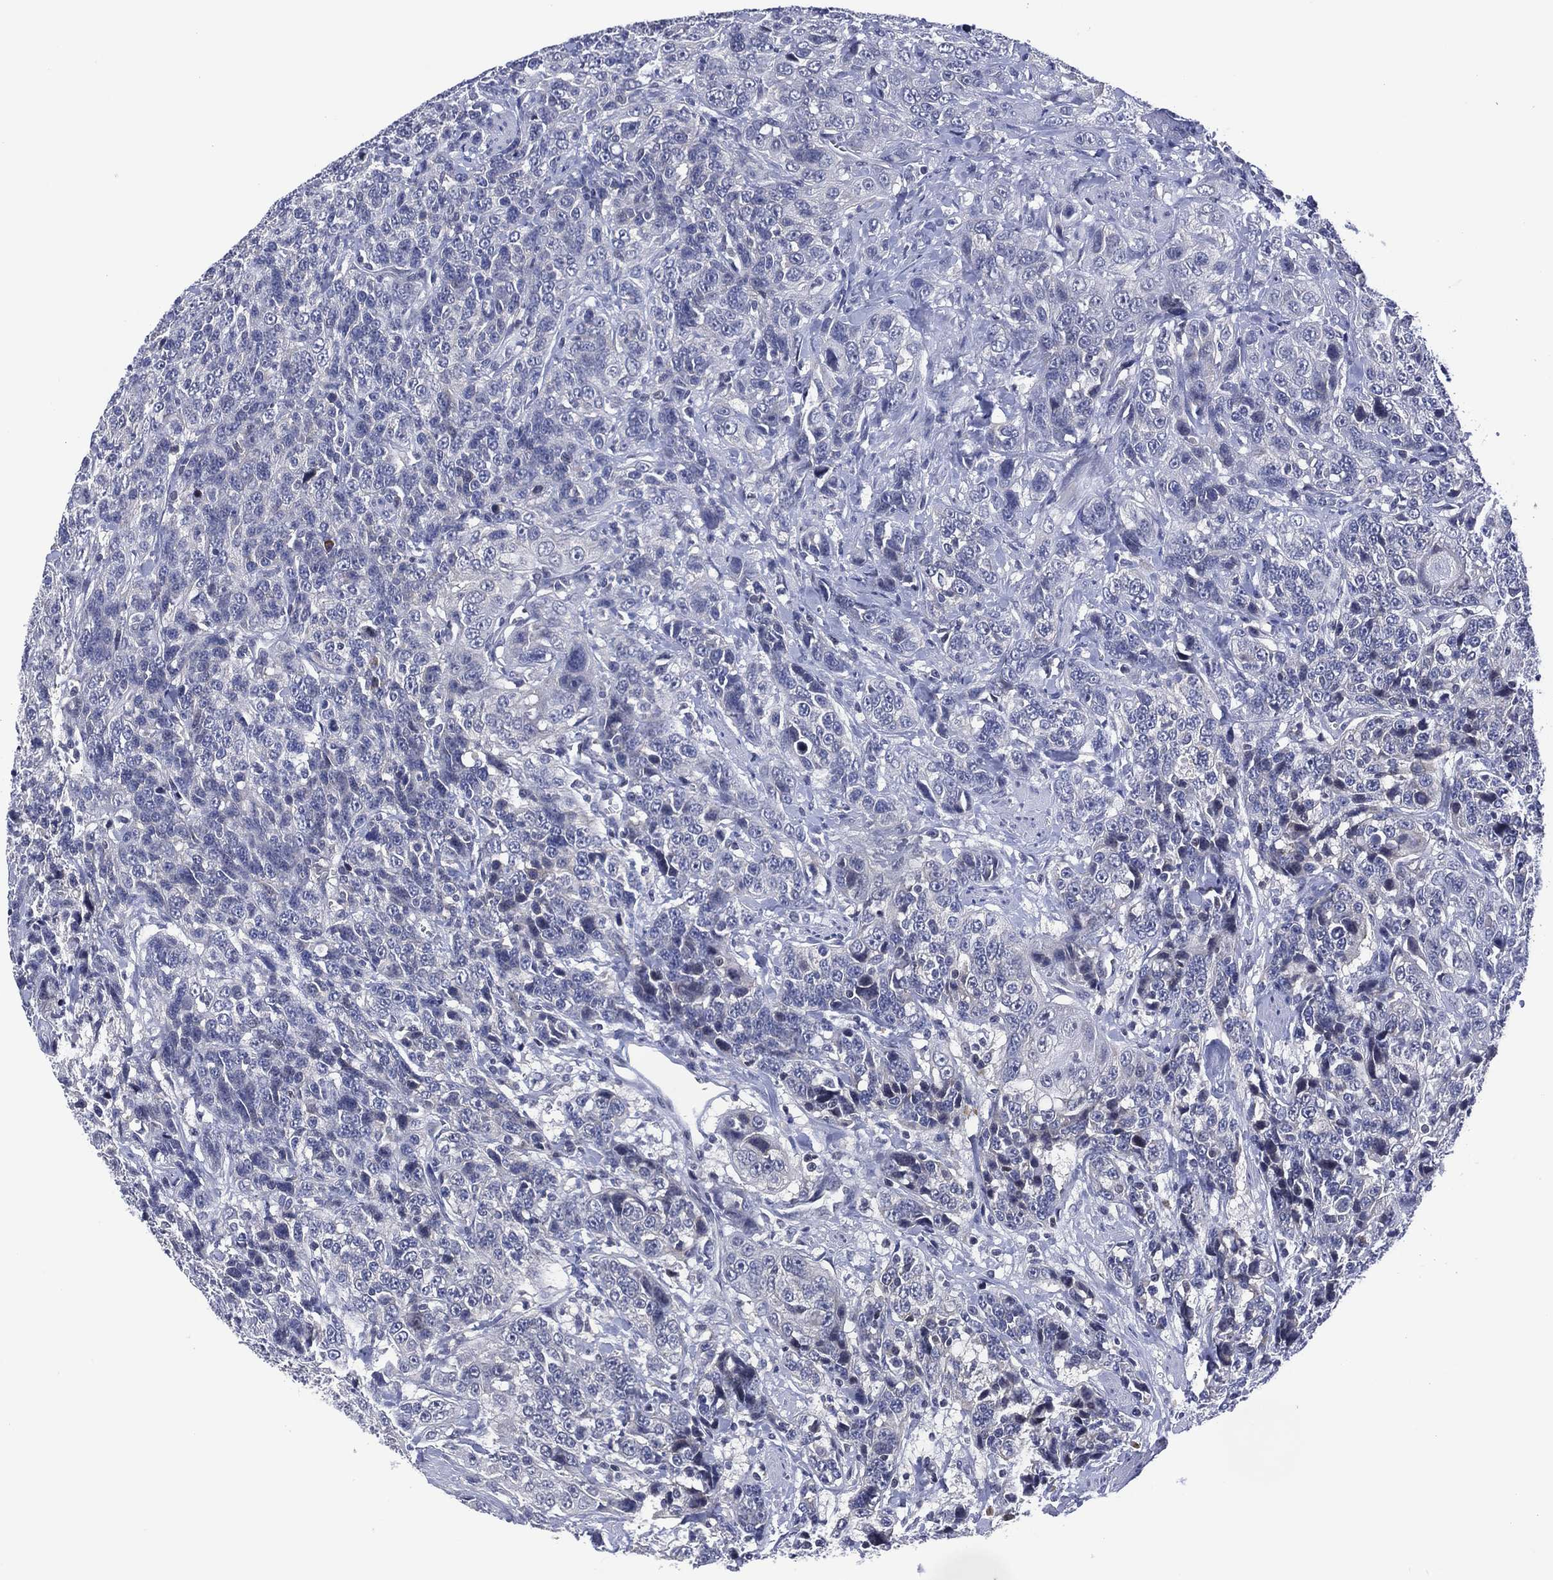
{"staining": {"intensity": "negative", "quantity": "none", "location": "none"}, "tissue": "urothelial cancer", "cell_type": "Tumor cells", "image_type": "cancer", "snomed": [{"axis": "morphology", "description": "Urothelial carcinoma, NOS"}, {"axis": "morphology", "description": "Urothelial carcinoma, High grade"}, {"axis": "topography", "description": "Urinary bladder"}], "caption": "An image of transitional cell carcinoma stained for a protein shows no brown staining in tumor cells. Nuclei are stained in blue.", "gene": "USP26", "patient": {"sex": "female", "age": 73}}